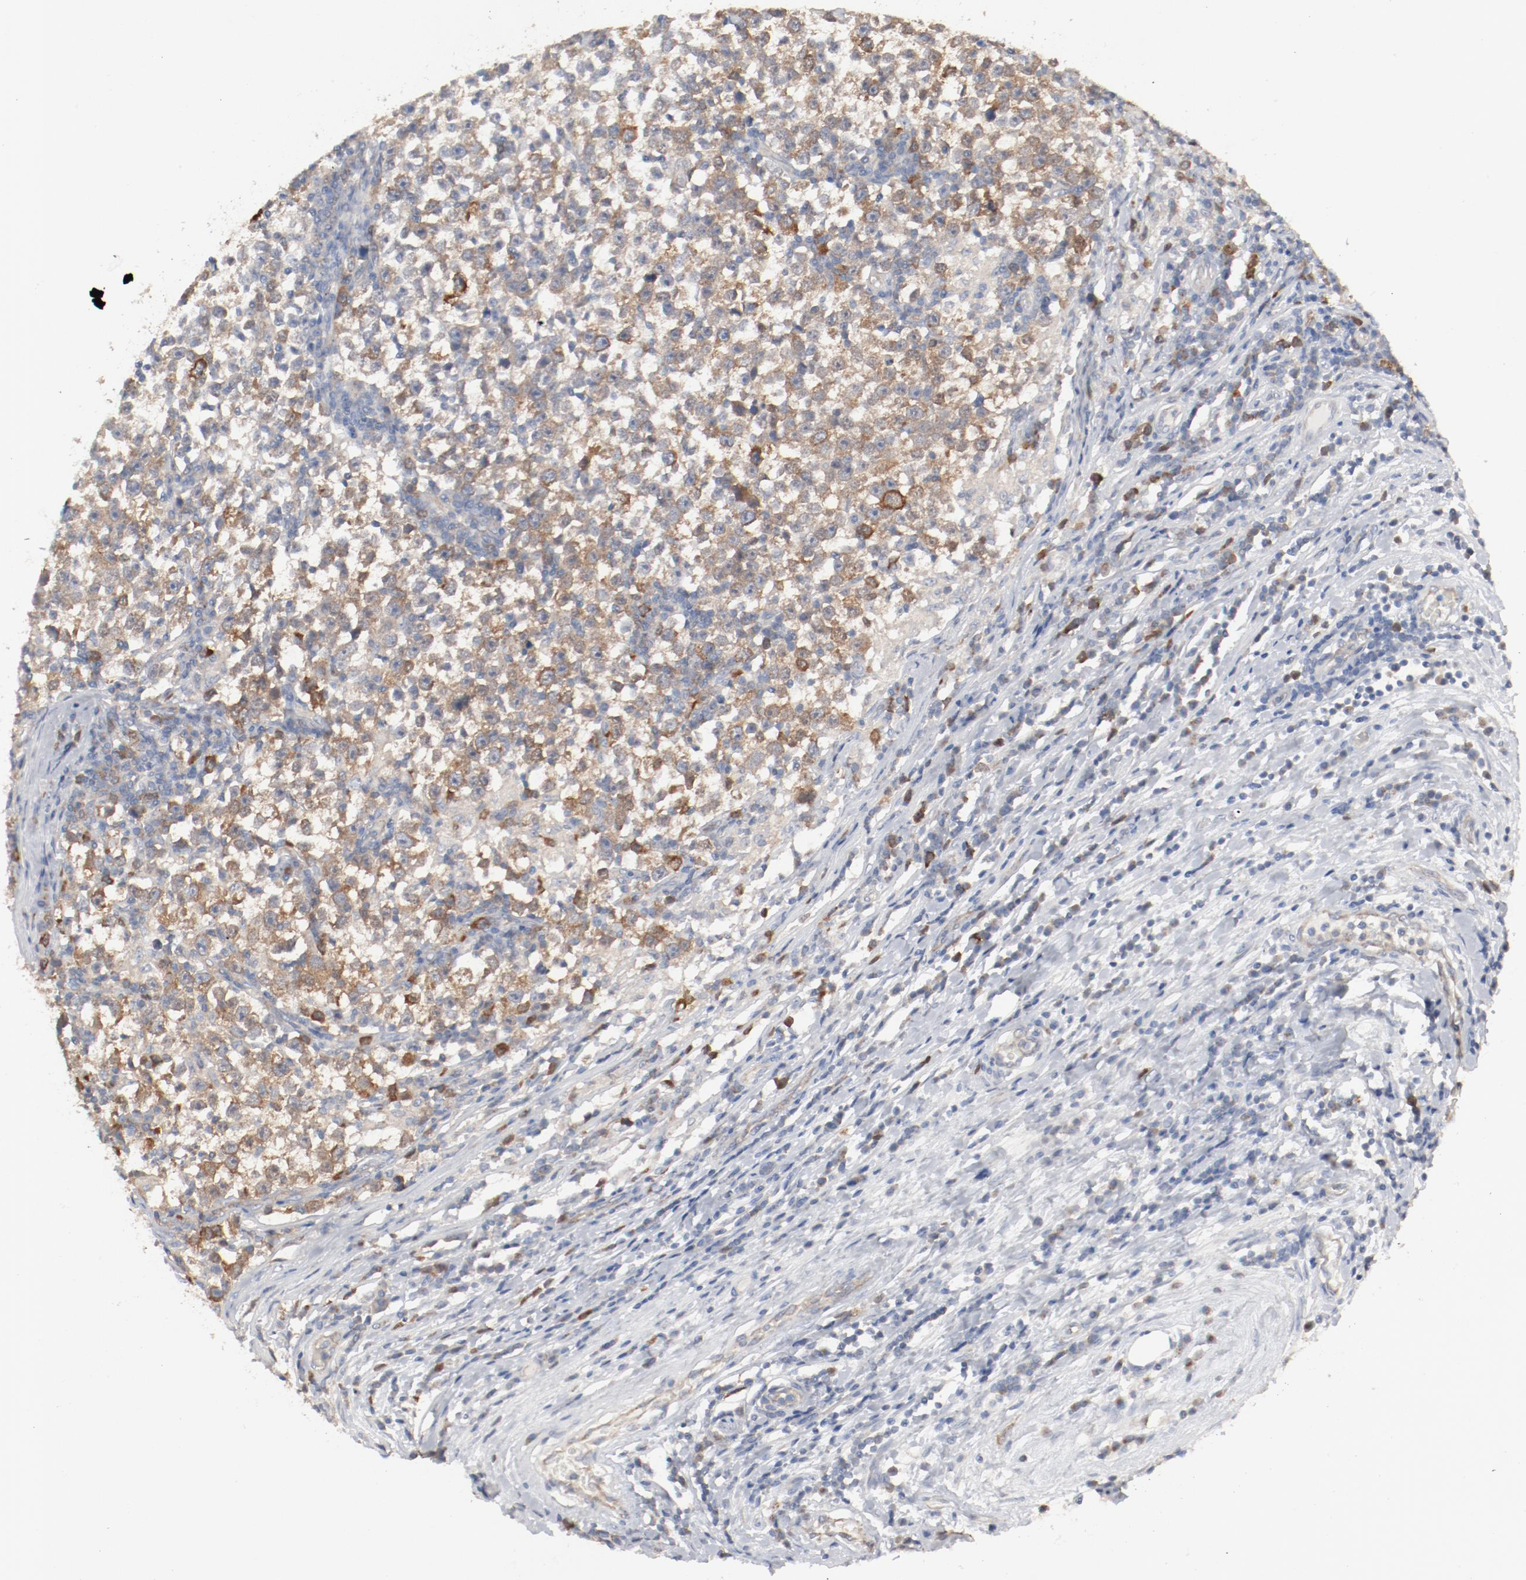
{"staining": {"intensity": "moderate", "quantity": "25%-75%", "location": "cytoplasmic/membranous"}, "tissue": "testis cancer", "cell_type": "Tumor cells", "image_type": "cancer", "snomed": [{"axis": "morphology", "description": "Seminoma, NOS"}, {"axis": "topography", "description": "Testis"}], "caption": "The image exhibits immunohistochemical staining of testis cancer (seminoma). There is moderate cytoplasmic/membranous expression is seen in about 25%-75% of tumor cells. (Stains: DAB (3,3'-diaminobenzidine) in brown, nuclei in blue, Microscopy: brightfield microscopy at high magnification).", "gene": "CDK1", "patient": {"sex": "male", "age": 43}}